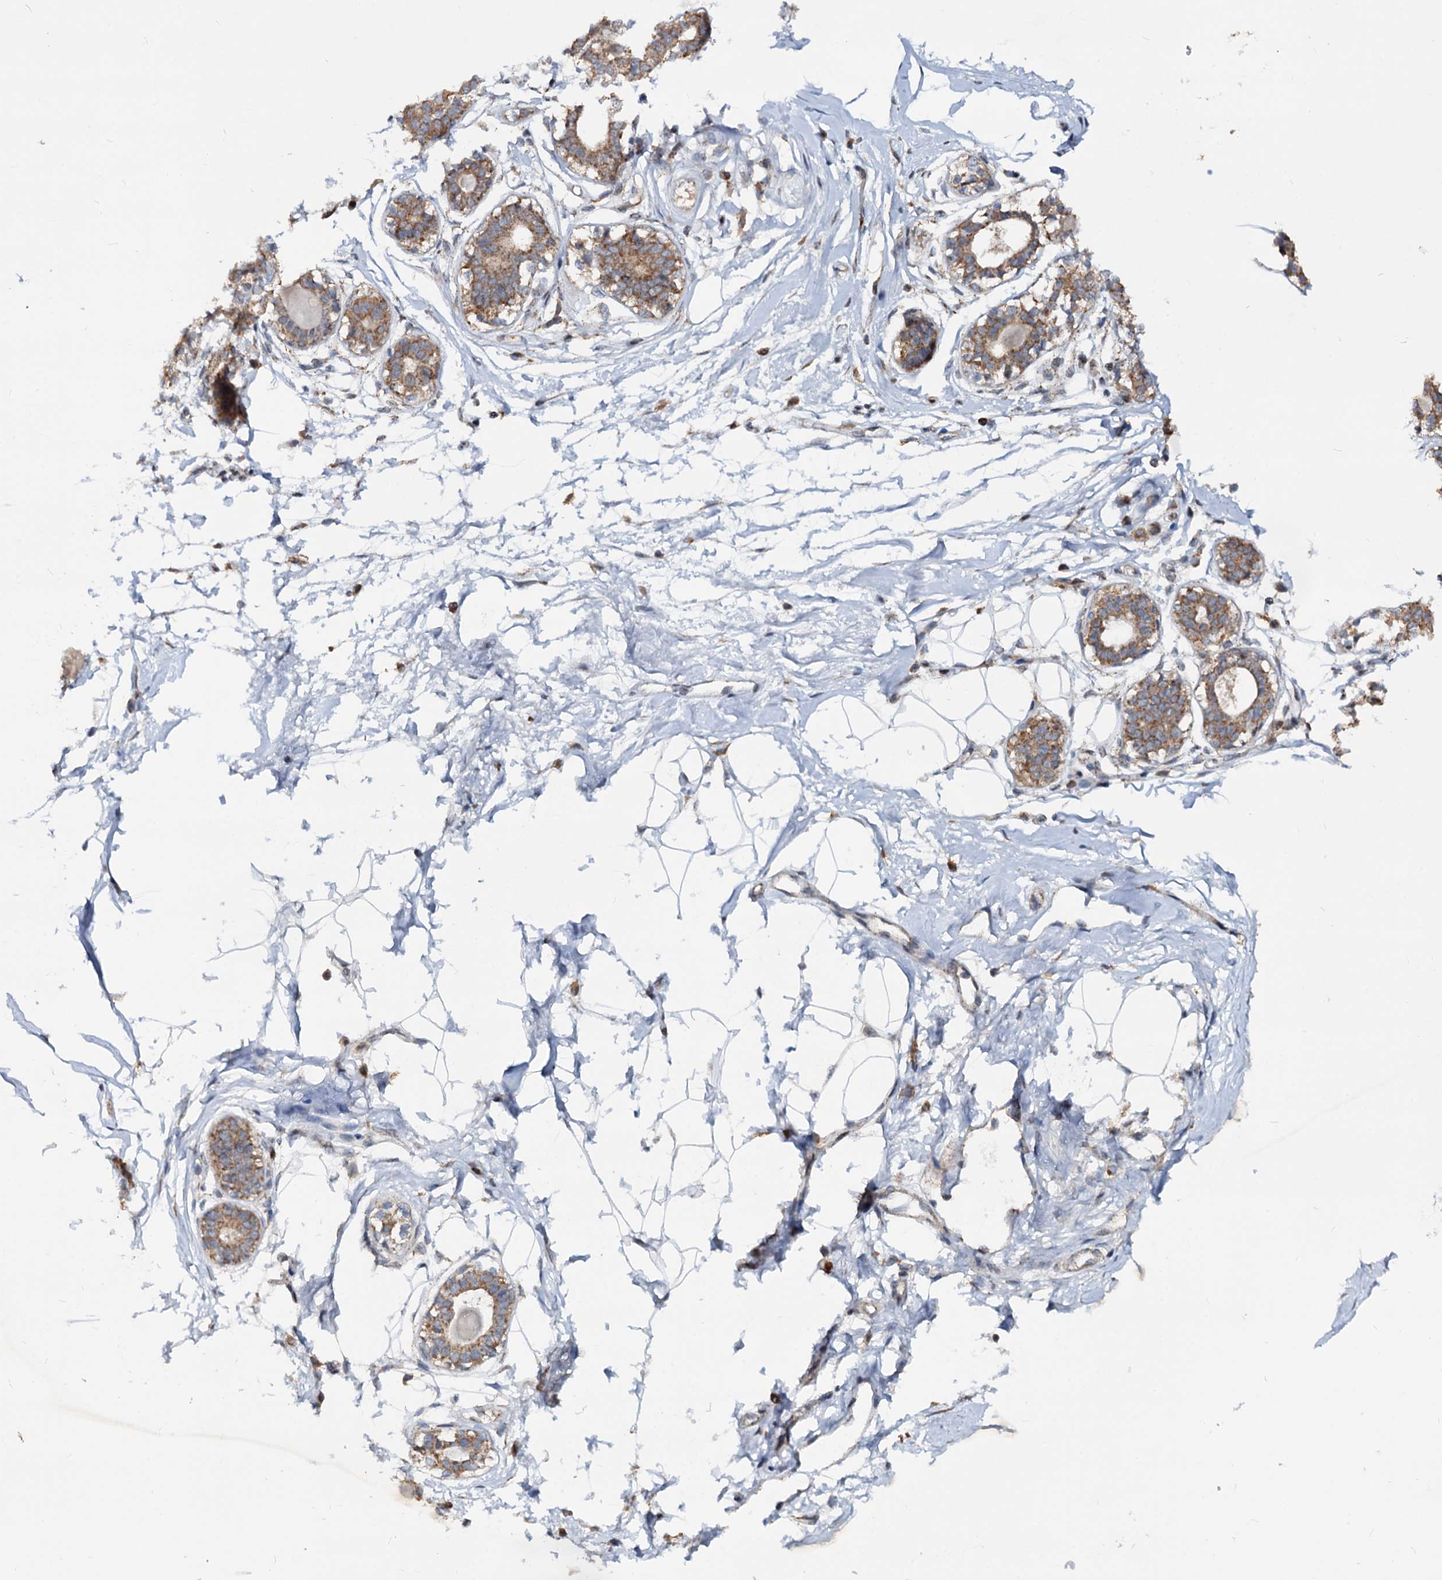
{"staining": {"intensity": "negative", "quantity": "none", "location": "none"}, "tissue": "breast", "cell_type": "Adipocytes", "image_type": "normal", "snomed": [{"axis": "morphology", "description": "Normal tissue, NOS"}, {"axis": "topography", "description": "Breast"}], "caption": "DAB (3,3'-diaminobenzidine) immunohistochemical staining of unremarkable human breast demonstrates no significant expression in adipocytes.", "gene": "CEP76", "patient": {"sex": "female", "age": 45}}